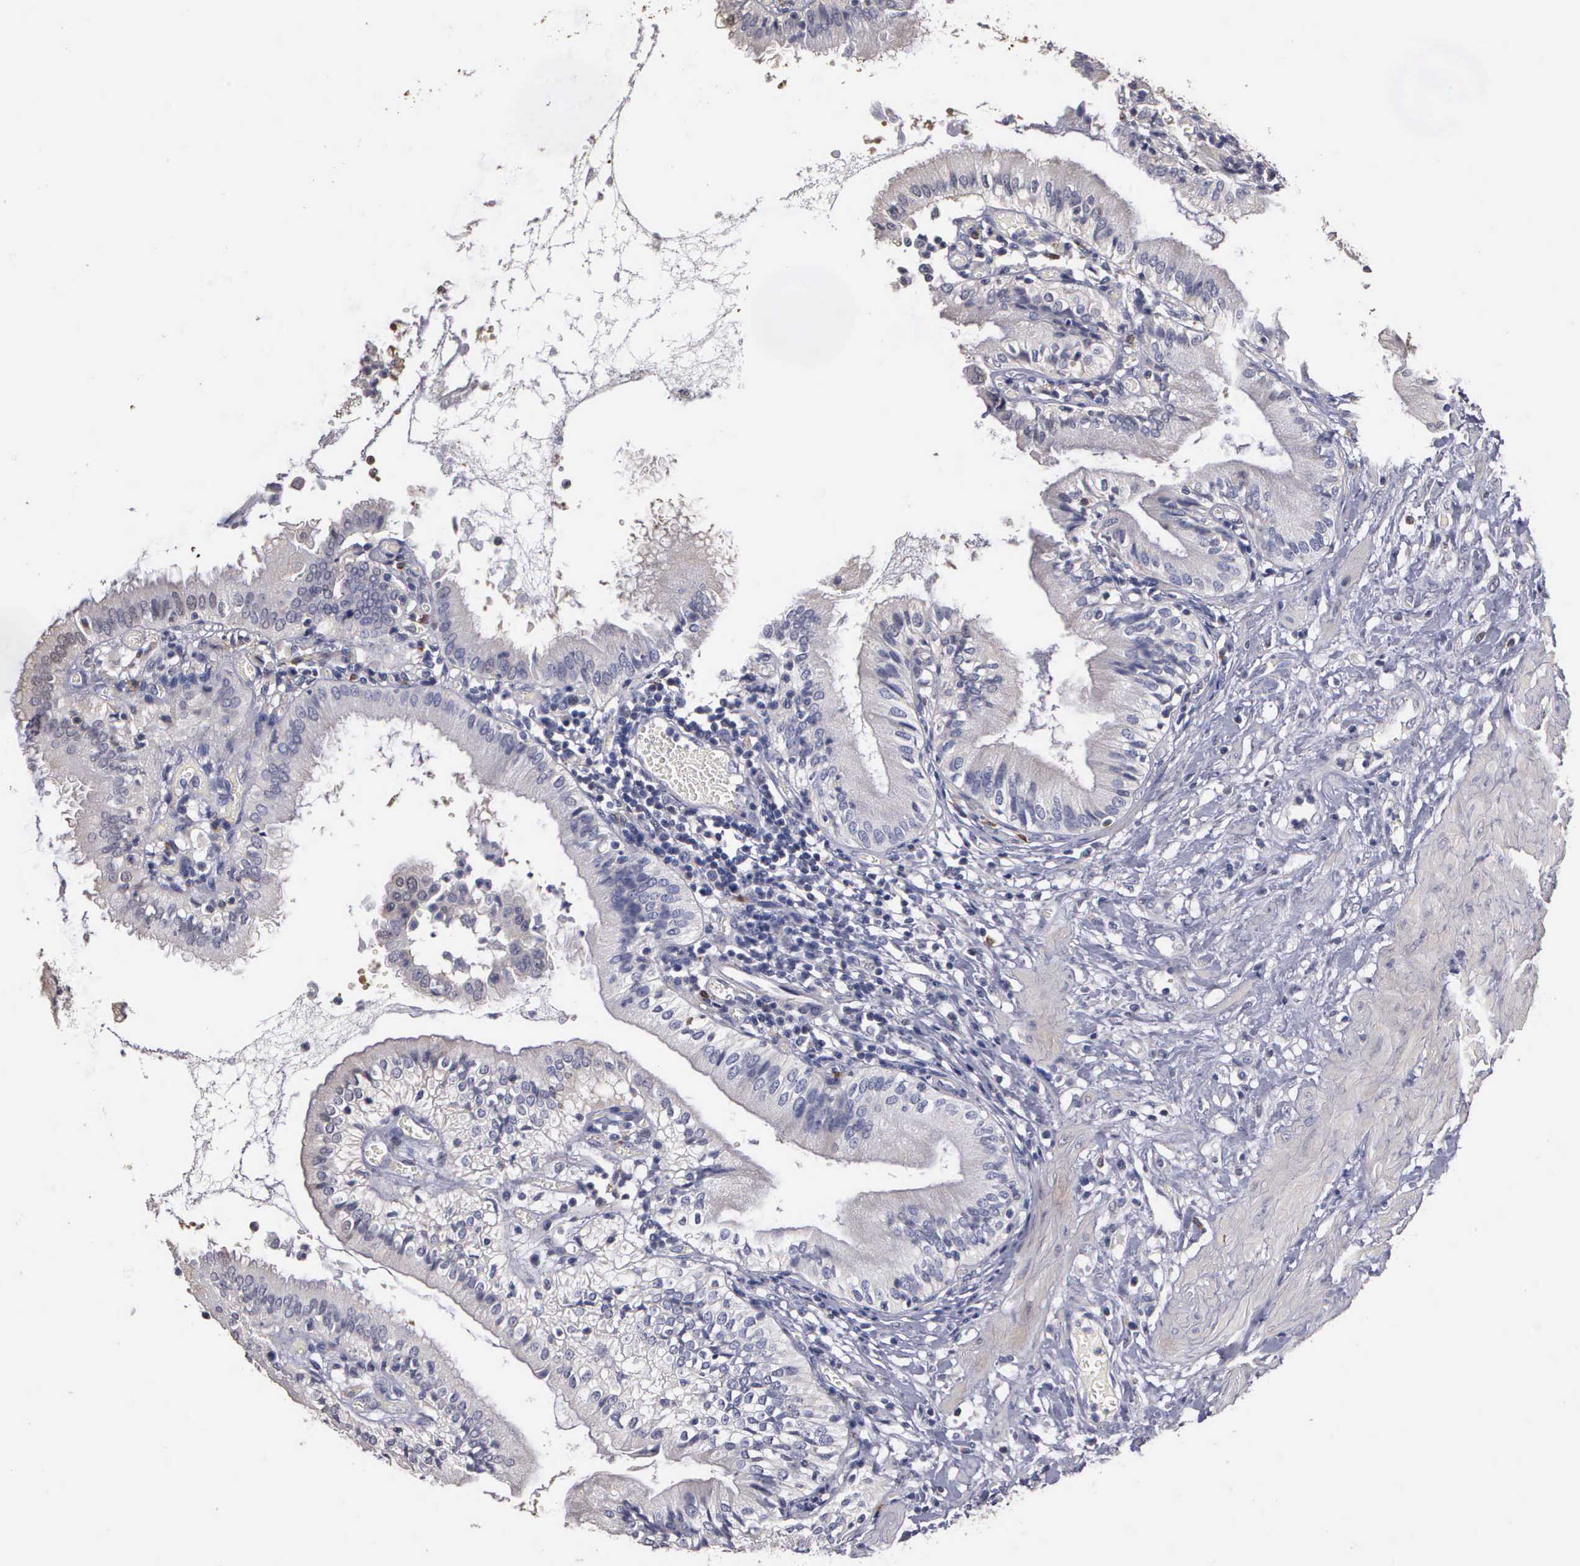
{"staining": {"intensity": "negative", "quantity": "none", "location": "none"}, "tissue": "gallbladder", "cell_type": "Glandular cells", "image_type": "normal", "snomed": [{"axis": "morphology", "description": "Normal tissue, NOS"}, {"axis": "topography", "description": "Gallbladder"}], "caption": "A high-resolution histopathology image shows IHC staining of unremarkable gallbladder, which displays no significant staining in glandular cells.", "gene": "ENO3", "patient": {"sex": "male", "age": 58}}